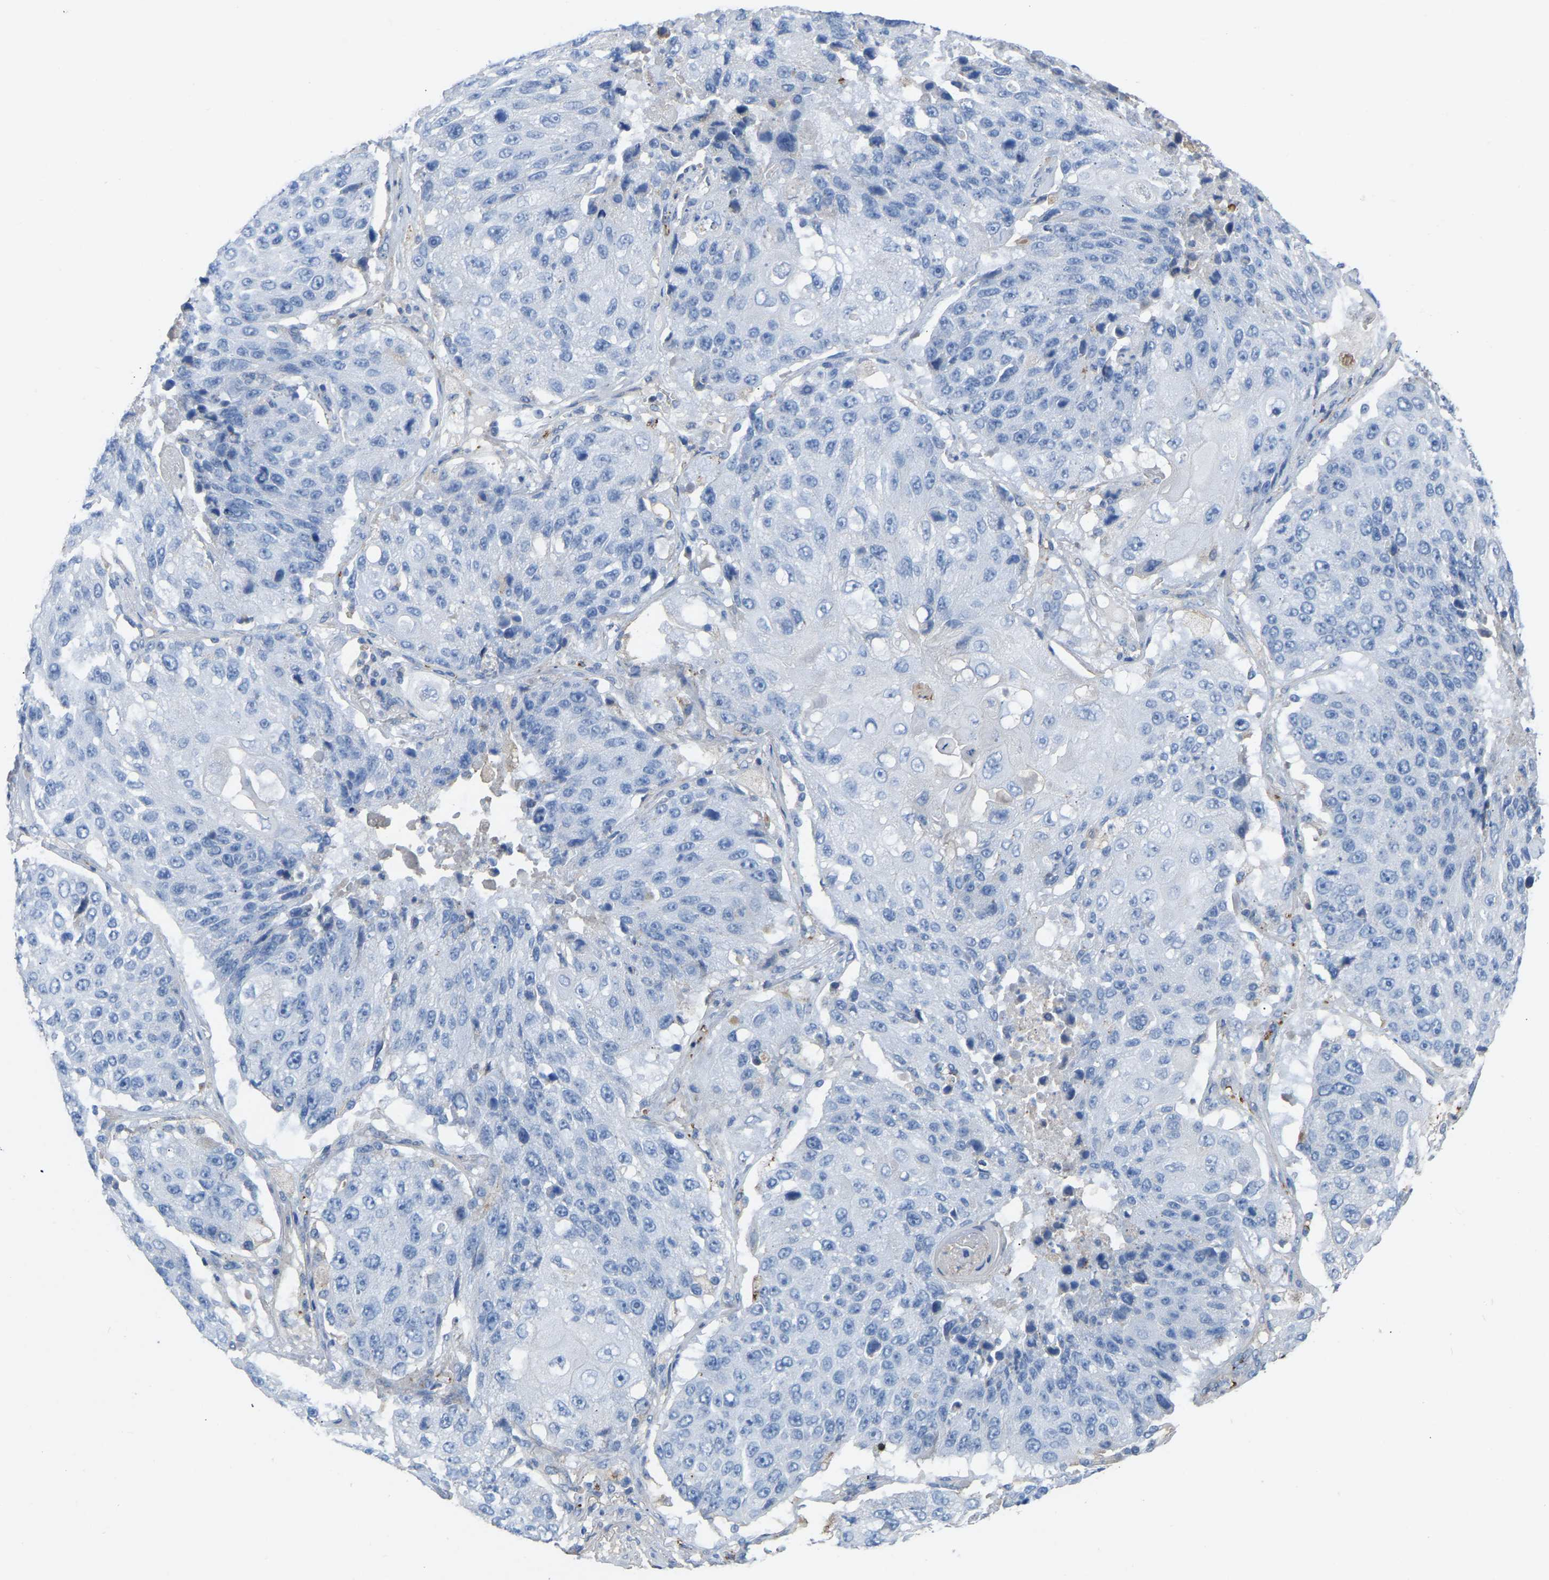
{"staining": {"intensity": "negative", "quantity": "none", "location": "none"}, "tissue": "lung cancer", "cell_type": "Tumor cells", "image_type": "cancer", "snomed": [{"axis": "morphology", "description": "Squamous cell carcinoma, NOS"}, {"axis": "topography", "description": "Lung"}], "caption": "A high-resolution micrograph shows immunohistochemistry staining of lung cancer, which exhibits no significant expression in tumor cells.", "gene": "ZNF449", "patient": {"sex": "male", "age": 61}}